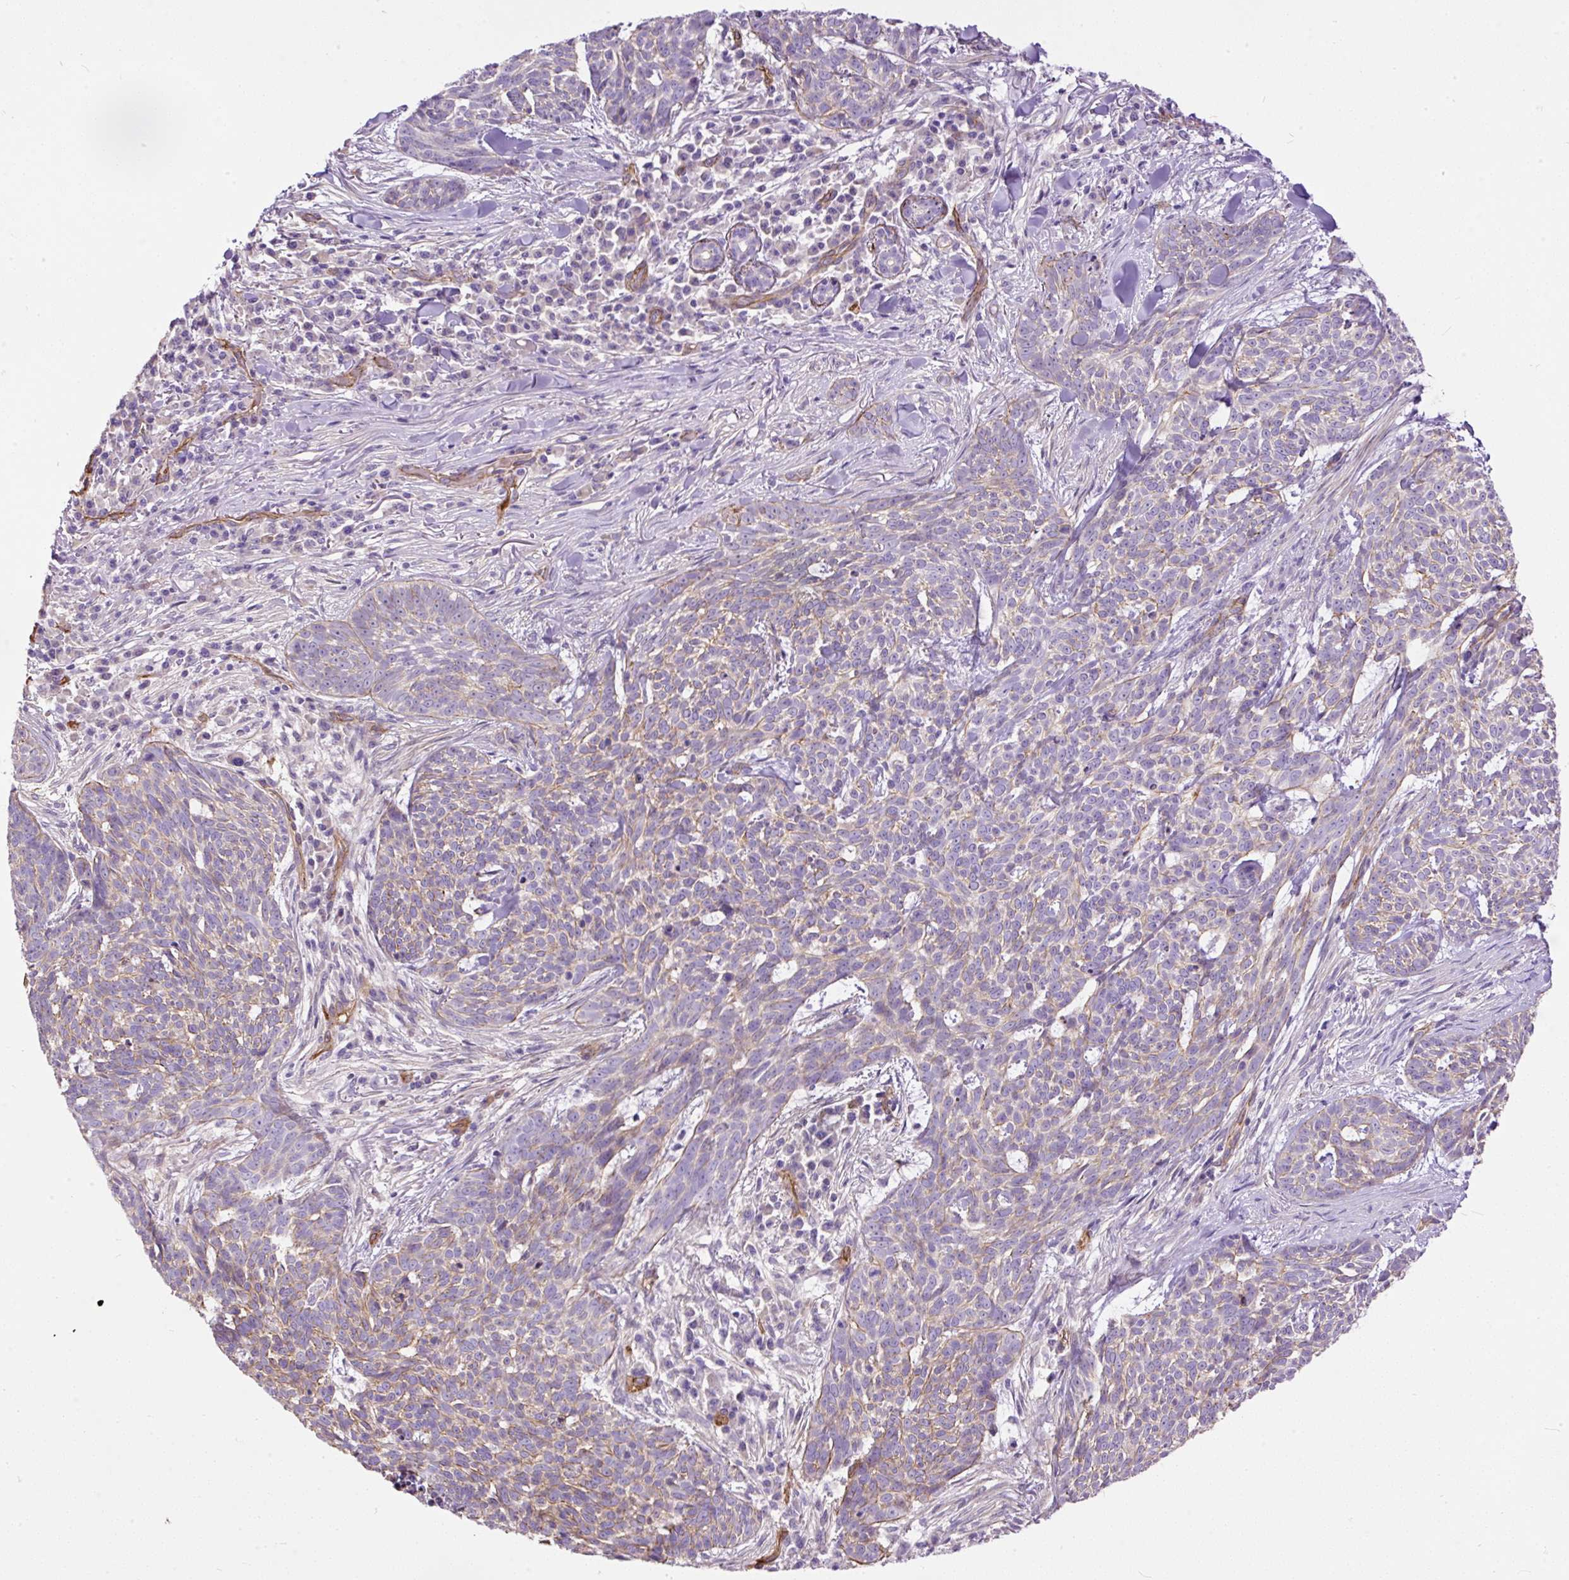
{"staining": {"intensity": "weak", "quantity": "25%-75%", "location": "cytoplasmic/membranous"}, "tissue": "skin cancer", "cell_type": "Tumor cells", "image_type": "cancer", "snomed": [{"axis": "morphology", "description": "Basal cell carcinoma"}, {"axis": "topography", "description": "Skin"}], "caption": "Protein expression analysis of skin cancer (basal cell carcinoma) displays weak cytoplasmic/membranous positivity in approximately 25%-75% of tumor cells. Using DAB (3,3'-diaminobenzidine) (brown) and hematoxylin (blue) stains, captured at high magnification using brightfield microscopy.", "gene": "MAGEB16", "patient": {"sex": "female", "age": 93}}